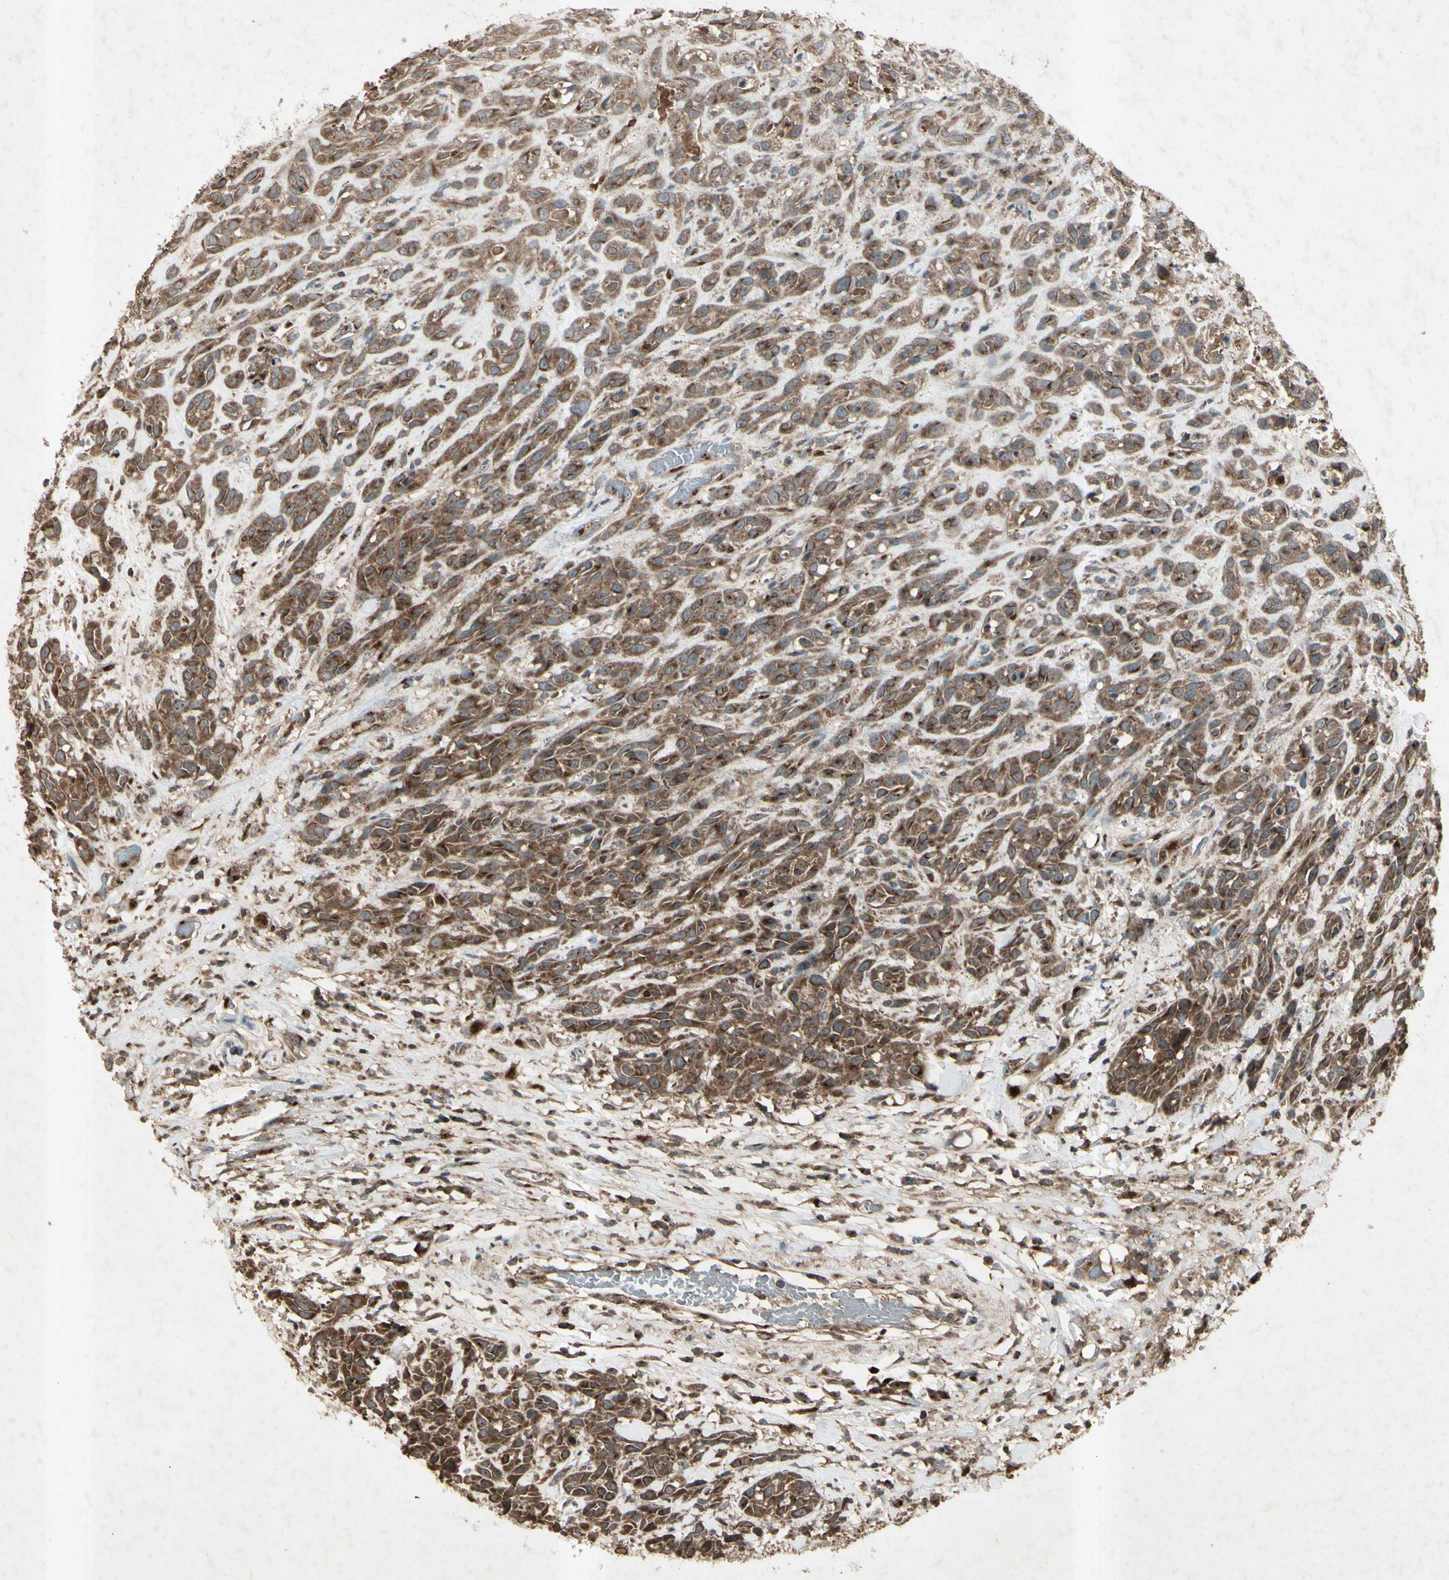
{"staining": {"intensity": "moderate", "quantity": ">75%", "location": "cytoplasmic/membranous"}, "tissue": "head and neck cancer", "cell_type": "Tumor cells", "image_type": "cancer", "snomed": [{"axis": "morphology", "description": "Normal tissue, NOS"}, {"axis": "morphology", "description": "Squamous cell carcinoma, NOS"}, {"axis": "topography", "description": "Cartilage tissue"}, {"axis": "topography", "description": "Head-Neck"}], "caption": "Moderate cytoplasmic/membranous staining is present in about >75% of tumor cells in squamous cell carcinoma (head and neck).", "gene": "AP1G1", "patient": {"sex": "male", "age": 62}}